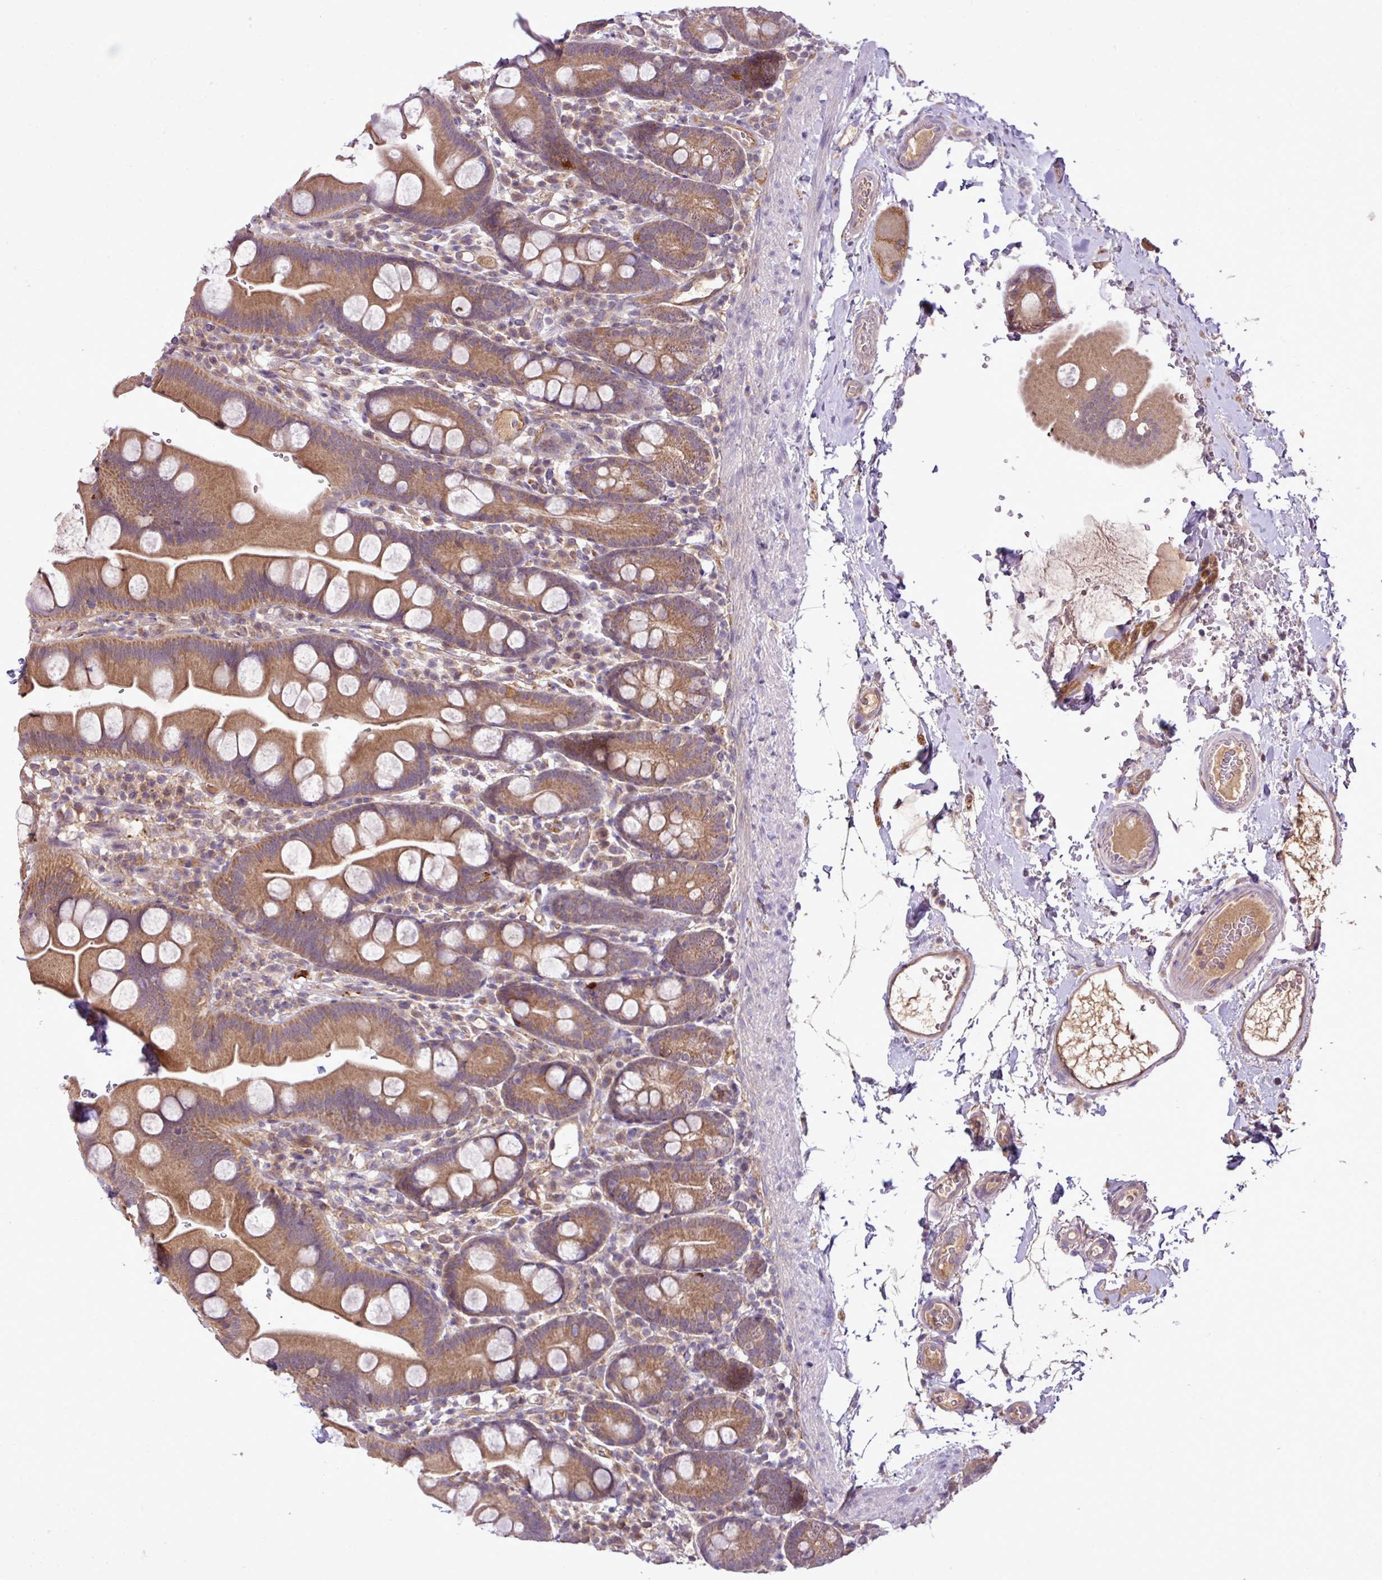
{"staining": {"intensity": "moderate", "quantity": ">75%", "location": "cytoplasmic/membranous"}, "tissue": "small intestine", "cell_type": "Glandular cells", "image_type": "normal", "snomed": [{"axis": "morphology", "description": "Normal tissue, NOS"}, {"axis": "topography", "description": "Small intestine"}], "caption": "Small intestine stained with DAB immunohistochemistry exhibits medium levels of moderate cytoplasmic/membranous expression in about >75% of glandular cells. Immunohistochemistry stains the protein of interest in brown and the nuclei are stained blue.", "gene": "XIAP", "patient": {"sex": "female", "age": 68}}